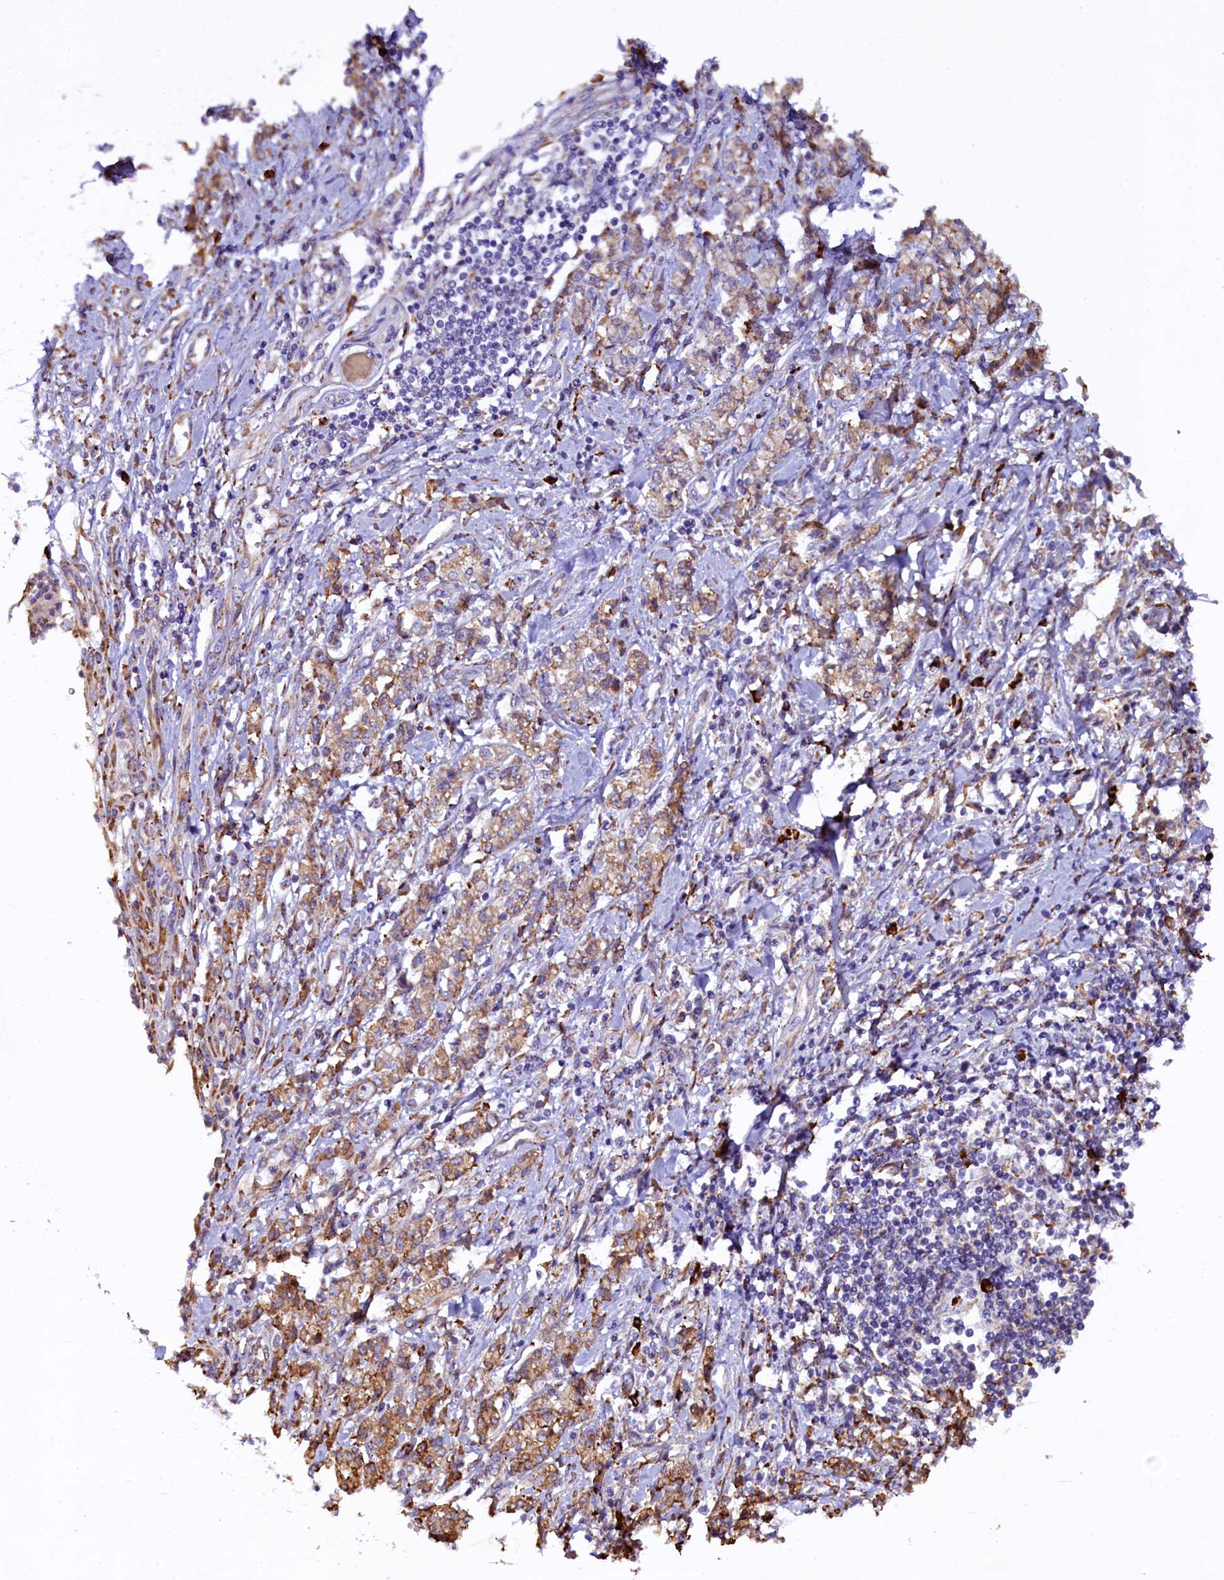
{"staining": {"intensity": "moderate", "quantity": ">75%", "location": "cytoplasmic/membranous"}, "tissue": "stomach cancer", "cell_type": "Tumor cells", "image_type": "cancer", "snomed": [{"axis": "morphology", "description": "Adenocarcinoma, NOS"}, {"axis": "topography", "description": "Stomach"}], "caption": "Protein staining of adenocarcinoma (stomach) tissue displays moderate cytoplasmic/membranous staining in about >75% of tumor cells.", "gene": "CAPS2", "patient": {"sex": "female", "age": 76}}